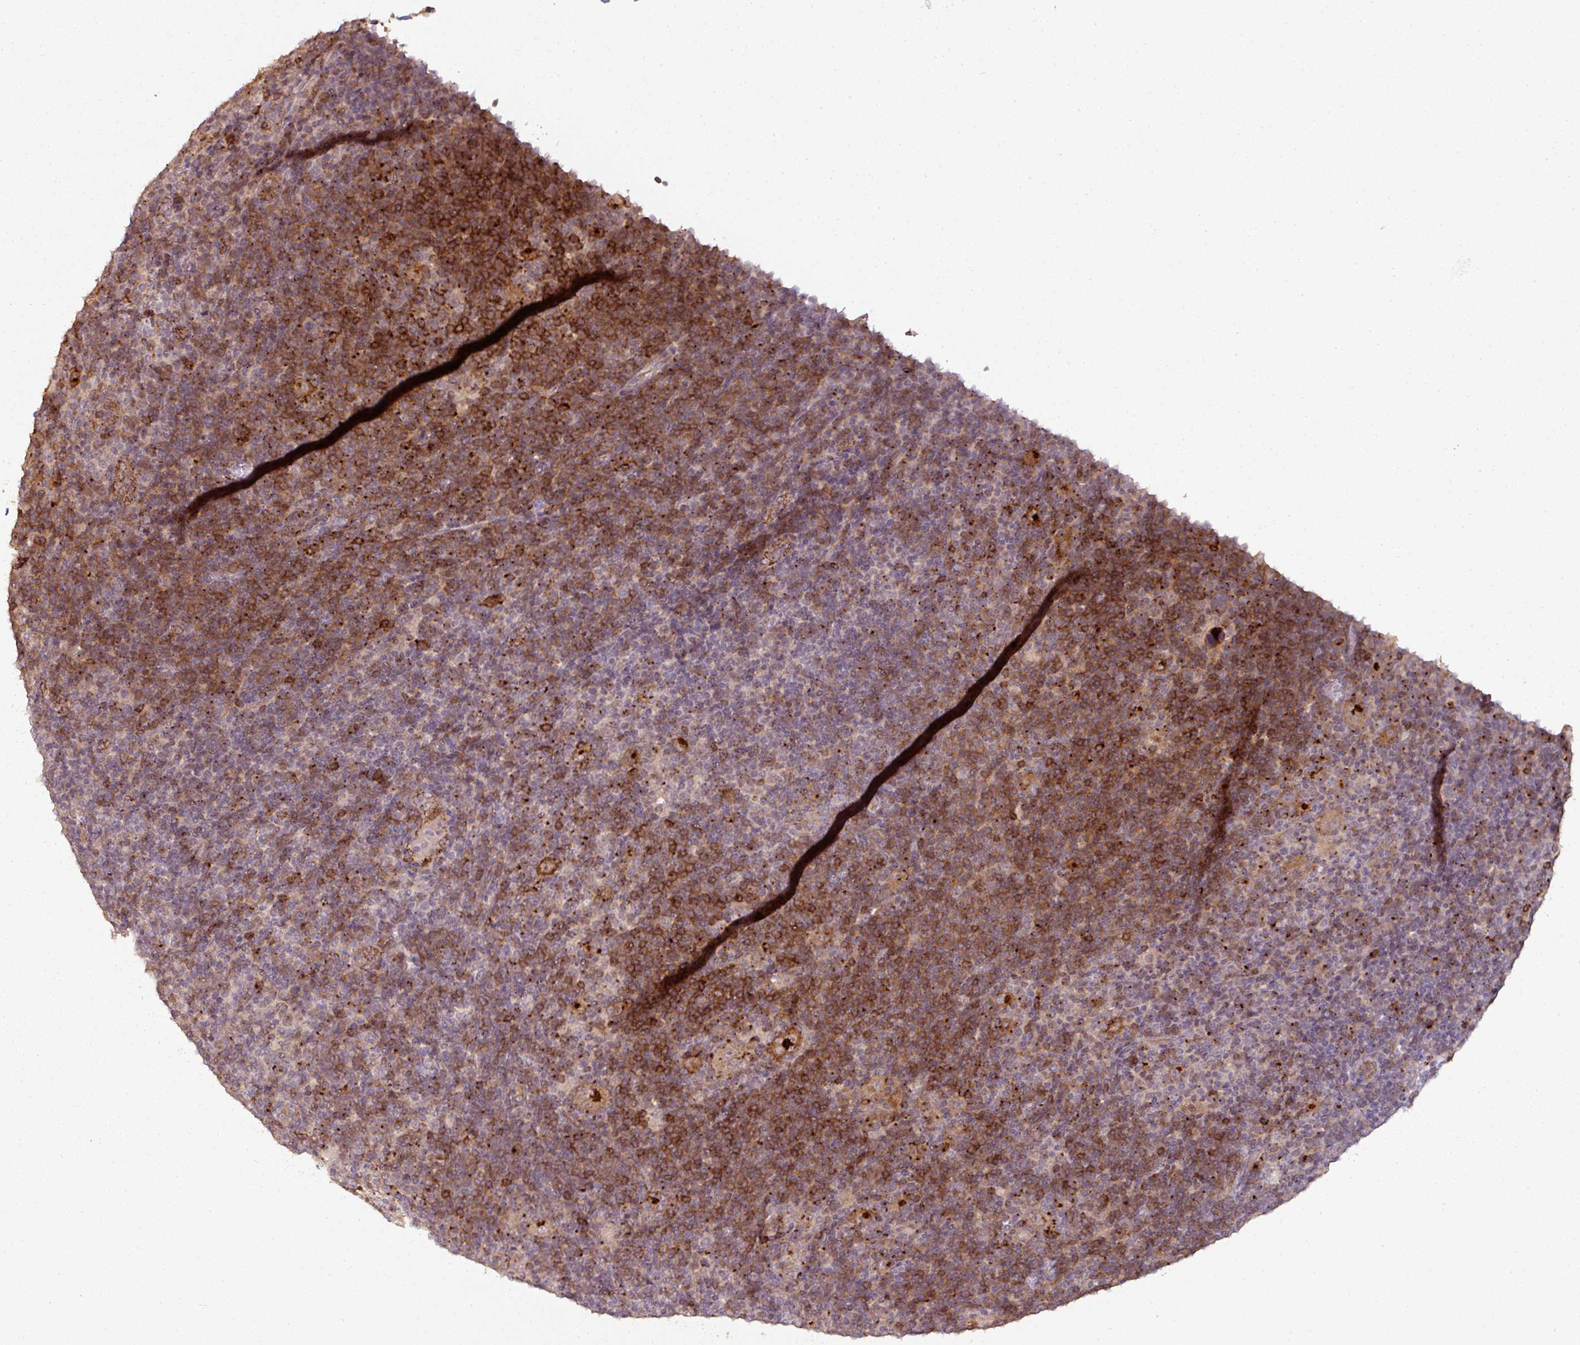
{"staining": {"intensity": "moderate", "quantity": ">75%", "location": "cytoplasmic/membranous"}, "tissue": "lymphoma", "cell_type": "Tumor cells", "image_type": "cancer", "snomed": [{"axis": "morphology", "description": "Hodgkin's disease, NOS"}, {"axis": "topography", "description": "Lymph node"}], "caption": "Protein staining by immunohistochemistry displays moderate cytoplasmic/membranous positivity in approximately >75% of tumor cells in Hodgkin's disease.", "gene": "CXCR5", "patient": {"sex": "female", "age": 57}}